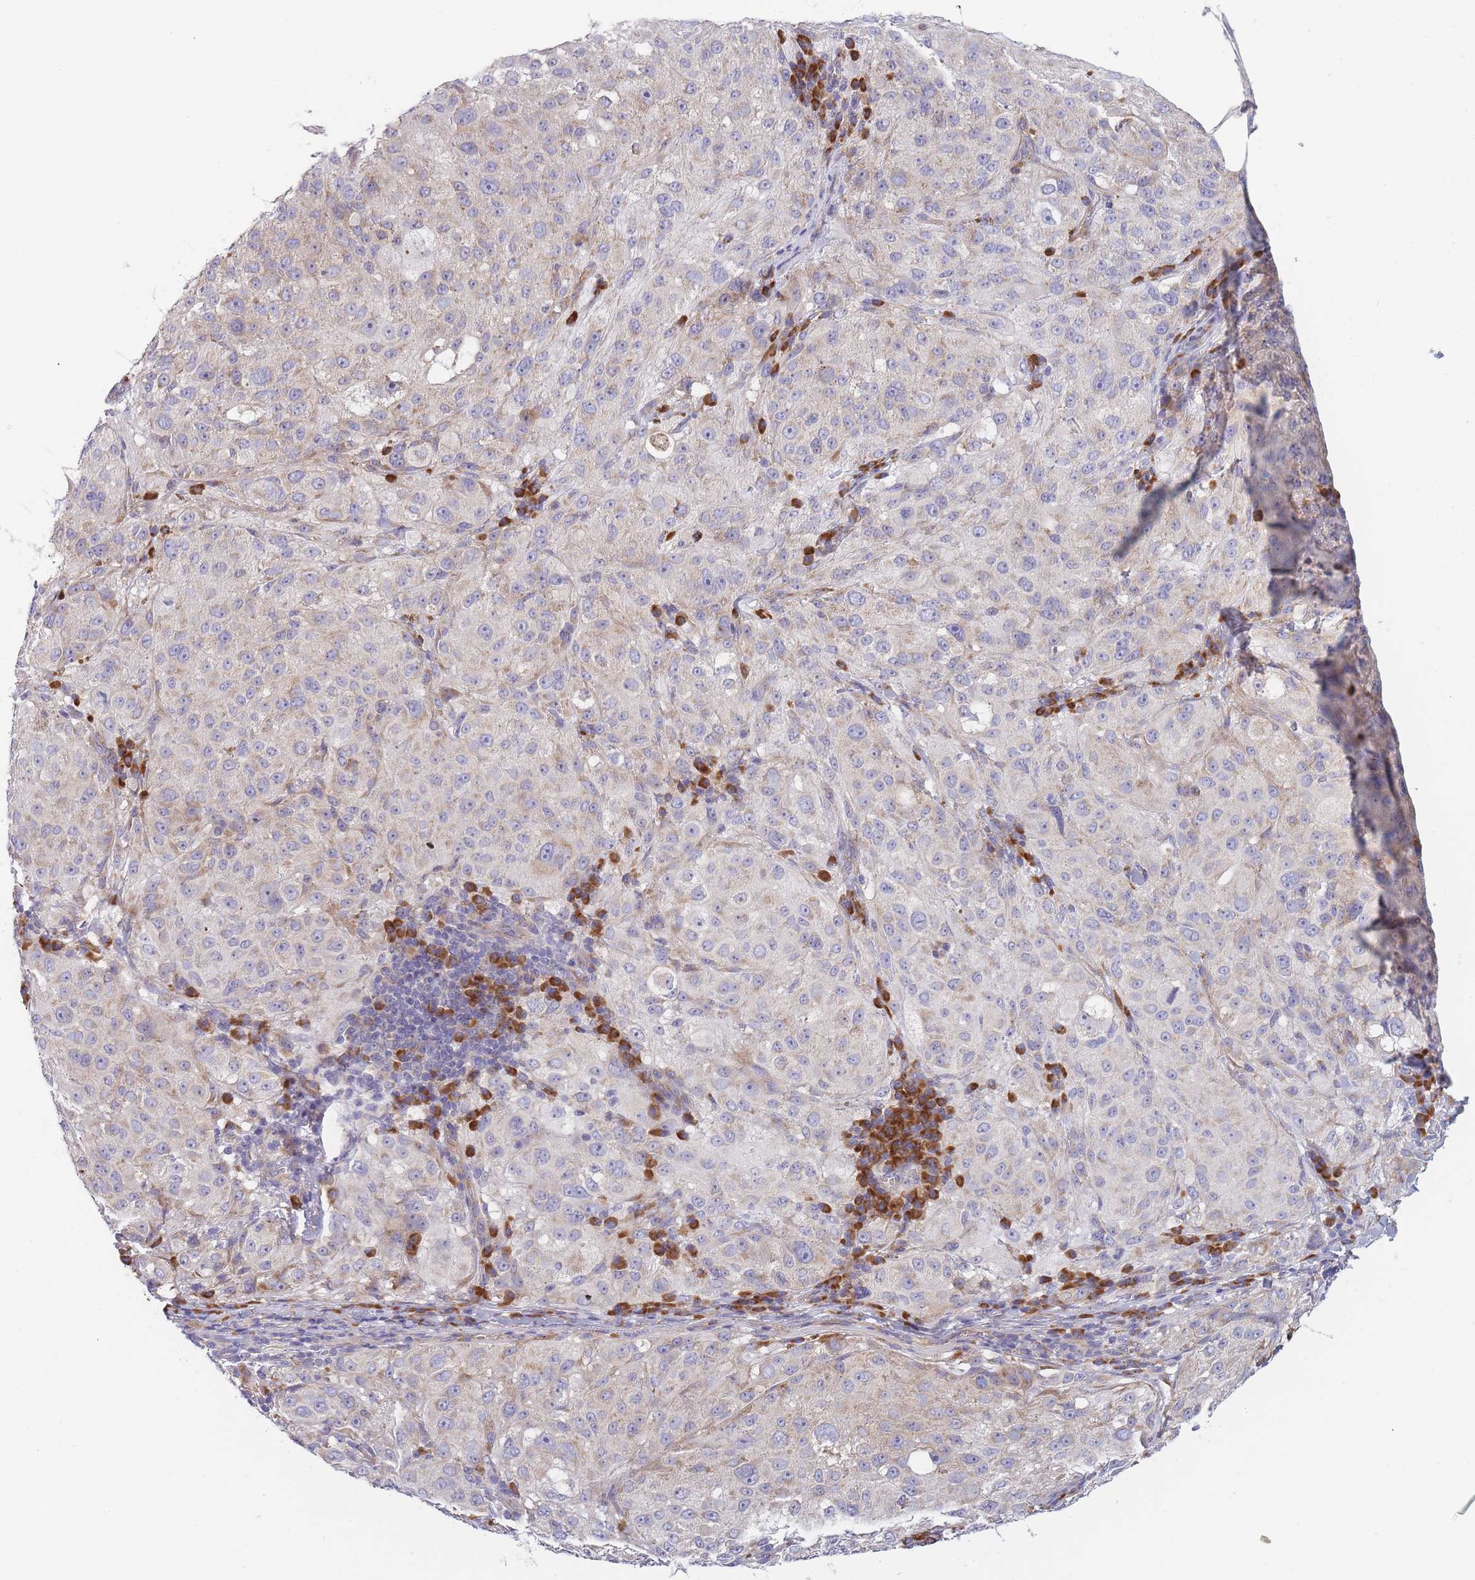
{"staining": {"intensity": "weak", "quantity": "<25%", "location": "cytoplasmic/membranous"}, "tissue": "melanoma", "cell_type": "Tumor cells", "image_type": "cancer", "snomed": [{"axis": "morphology", "description": "Necrosis, NOS"}, {"axis": "morphology", "description": "Malignant melanoma, NOS"}, {"axis": "topography", "description": "Skin"}], "caption": "Melanoma stained for a protein using immunohistochemistry (IHC) exhibits no staining tumor cells.", "gene": "NDUFAF6", "patient": {"sex": "female", "age": 87}}